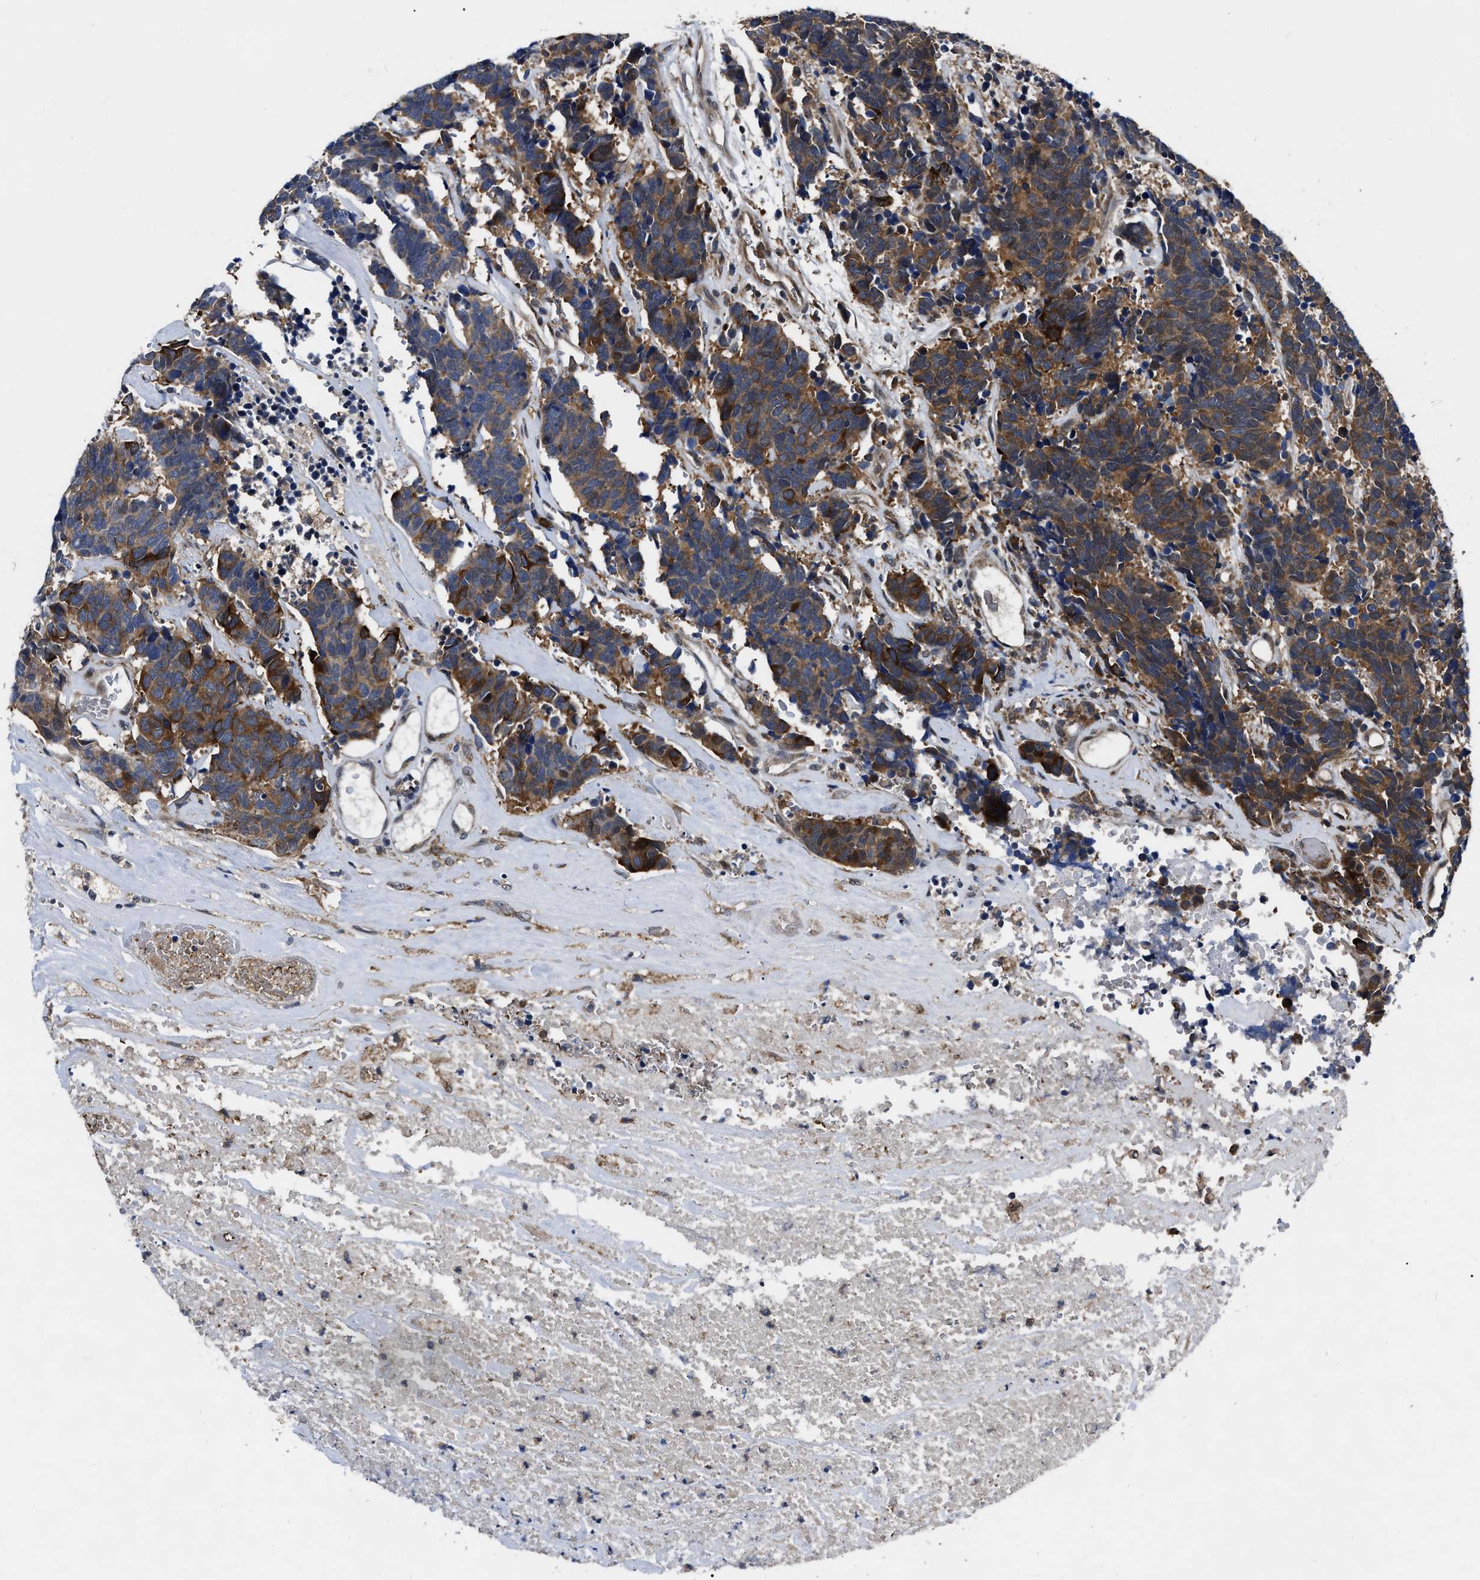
{"staining": {"intensity": "moderate", "quantity": ">75%", "location": "cytoplasmic/membranous"}, "tissue": "carcinoid", "cell_type": "Tumor cells", "image_type": "cancer", "snomed": [{"axis": "morphology", "description": "Carcinoma, NOS"}, {"axis": "morphology", "description": "Carcinoid, malignant, NOS"}, {"axis": "topography", "description": "Urinary bladder"}], "caption": "Protein expression analysis of malignant carcinoid reveals moderate cytoplasmic/membranous staining in about >75% of tumor cells.", "gene": "GET4", "patient": {"sex": "male", "age": 57}}